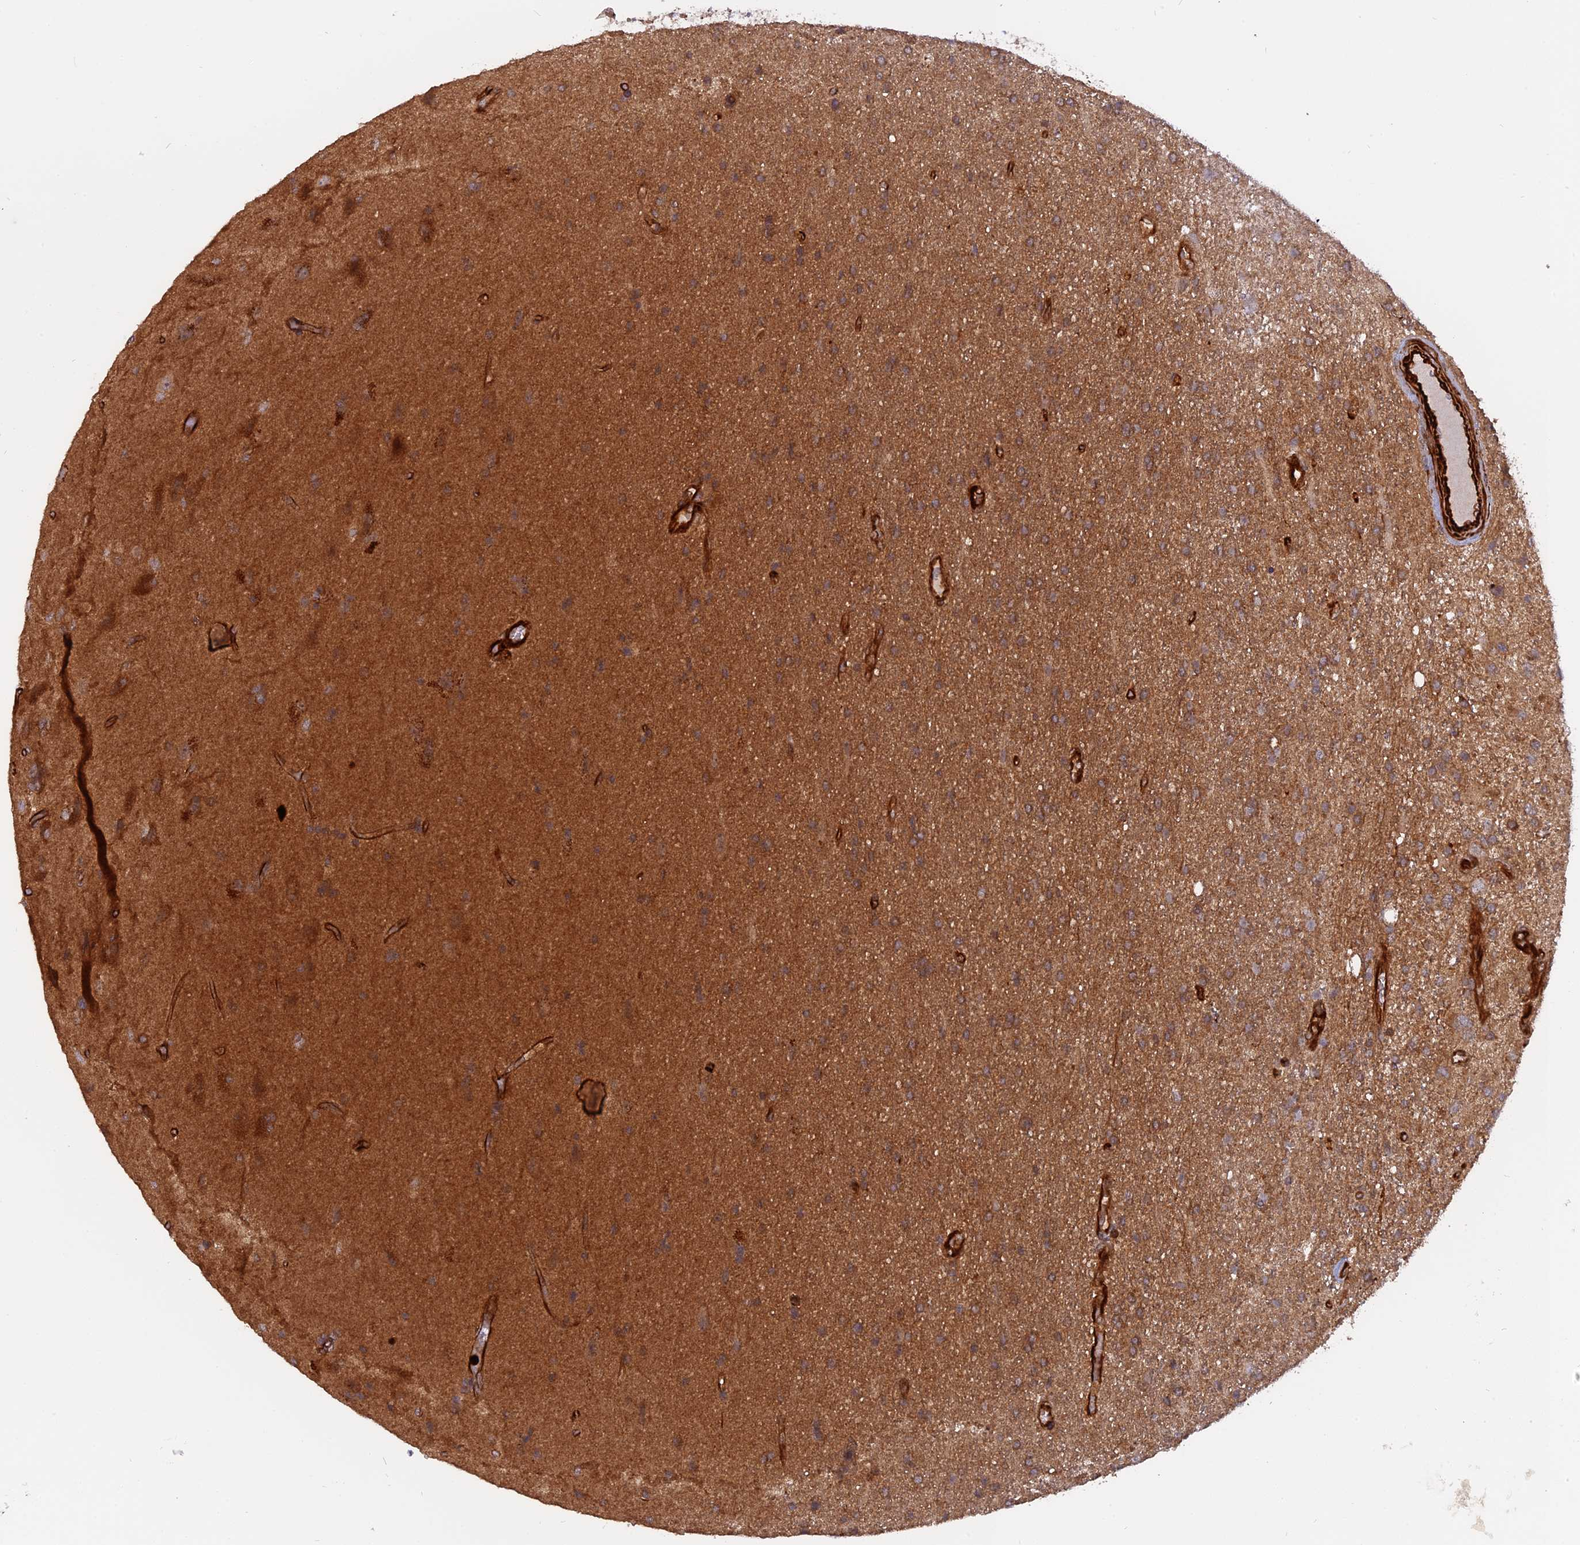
{"staining": {"intensity": "moderate", "quantity": ">75%", "location": "cytoplasmic/membranous"}, "tissue": "glioma", "cell_type": "Tumor cells", "image_type": "cancer", "snomed": [{"axis": "morphology", "description": "Glioma, malignant, Low grade"}, {"axis": "topography", "description": "Brain"}], "caption": "A micrograph showing moderate cytoplasmic/membranous expression in about >75% of tumor cells in glioma, as visualized by brown immunohistochemical staining.", "gene": "PHLDB3", "patient": {"sex": "male", "age": 66}}